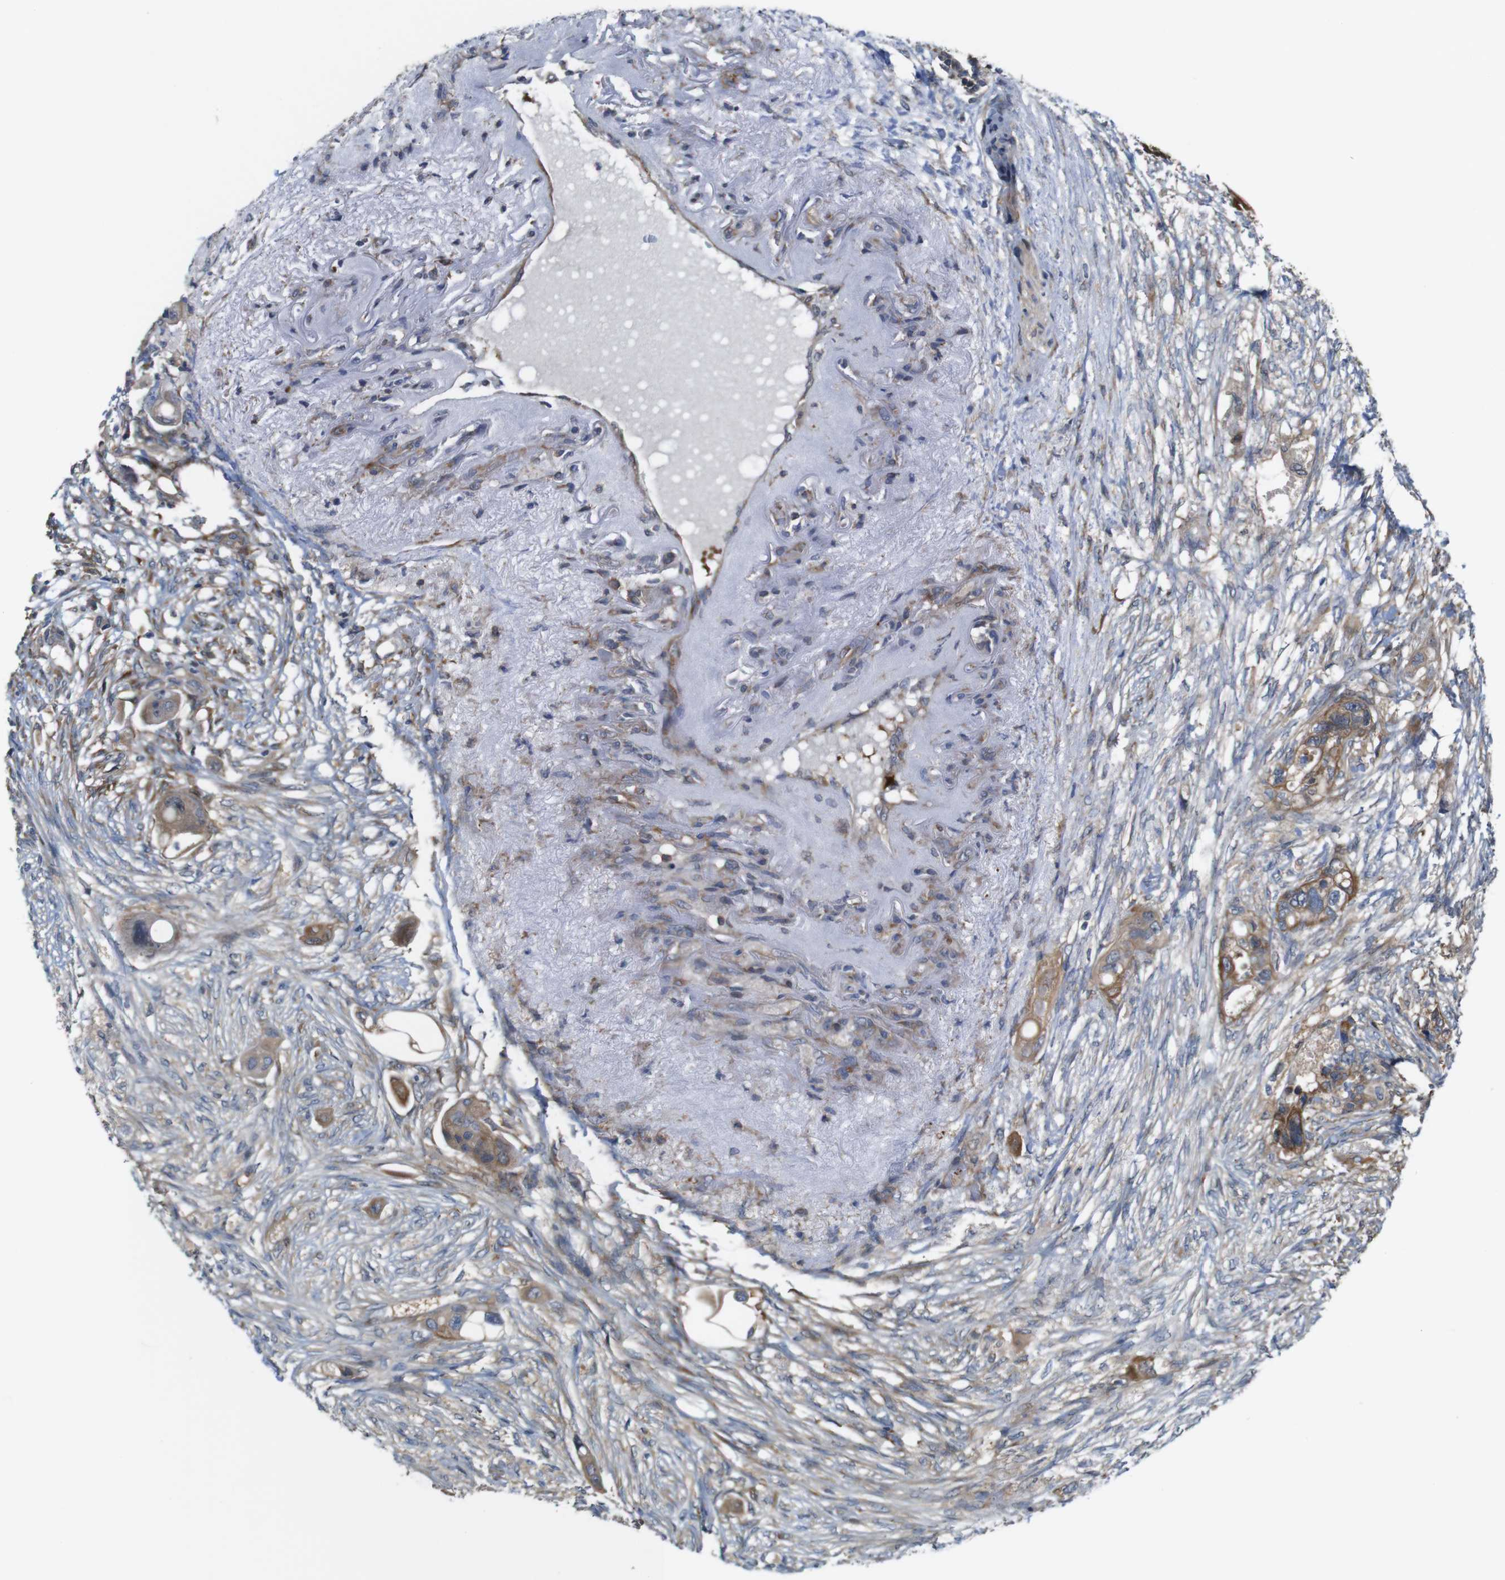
{"staining": {"intensity": "moderate", "quantity": ">75%", "location": "cytoplasmic/membranous"}, "tissue": "colorectal cancer", "cell_type": "Tumor cells", "image_type": "cancer", "snomed": [{"axis": "morphology", "description": "Adenocarcinoma, NOS"}, {"axis": "topography", "description": "Colon"}], "caption": "DAB (3,3'-diaminobenzidine) immunohistochemical staining of human colorectal cancer (adenocarcinoma) demonstrates moderate cytoplasmic/membranous protein staining in approximately >75% of tumor cells.", "gene": "PCOLCE2", "patient": {"sex": "female", "age": 57}}